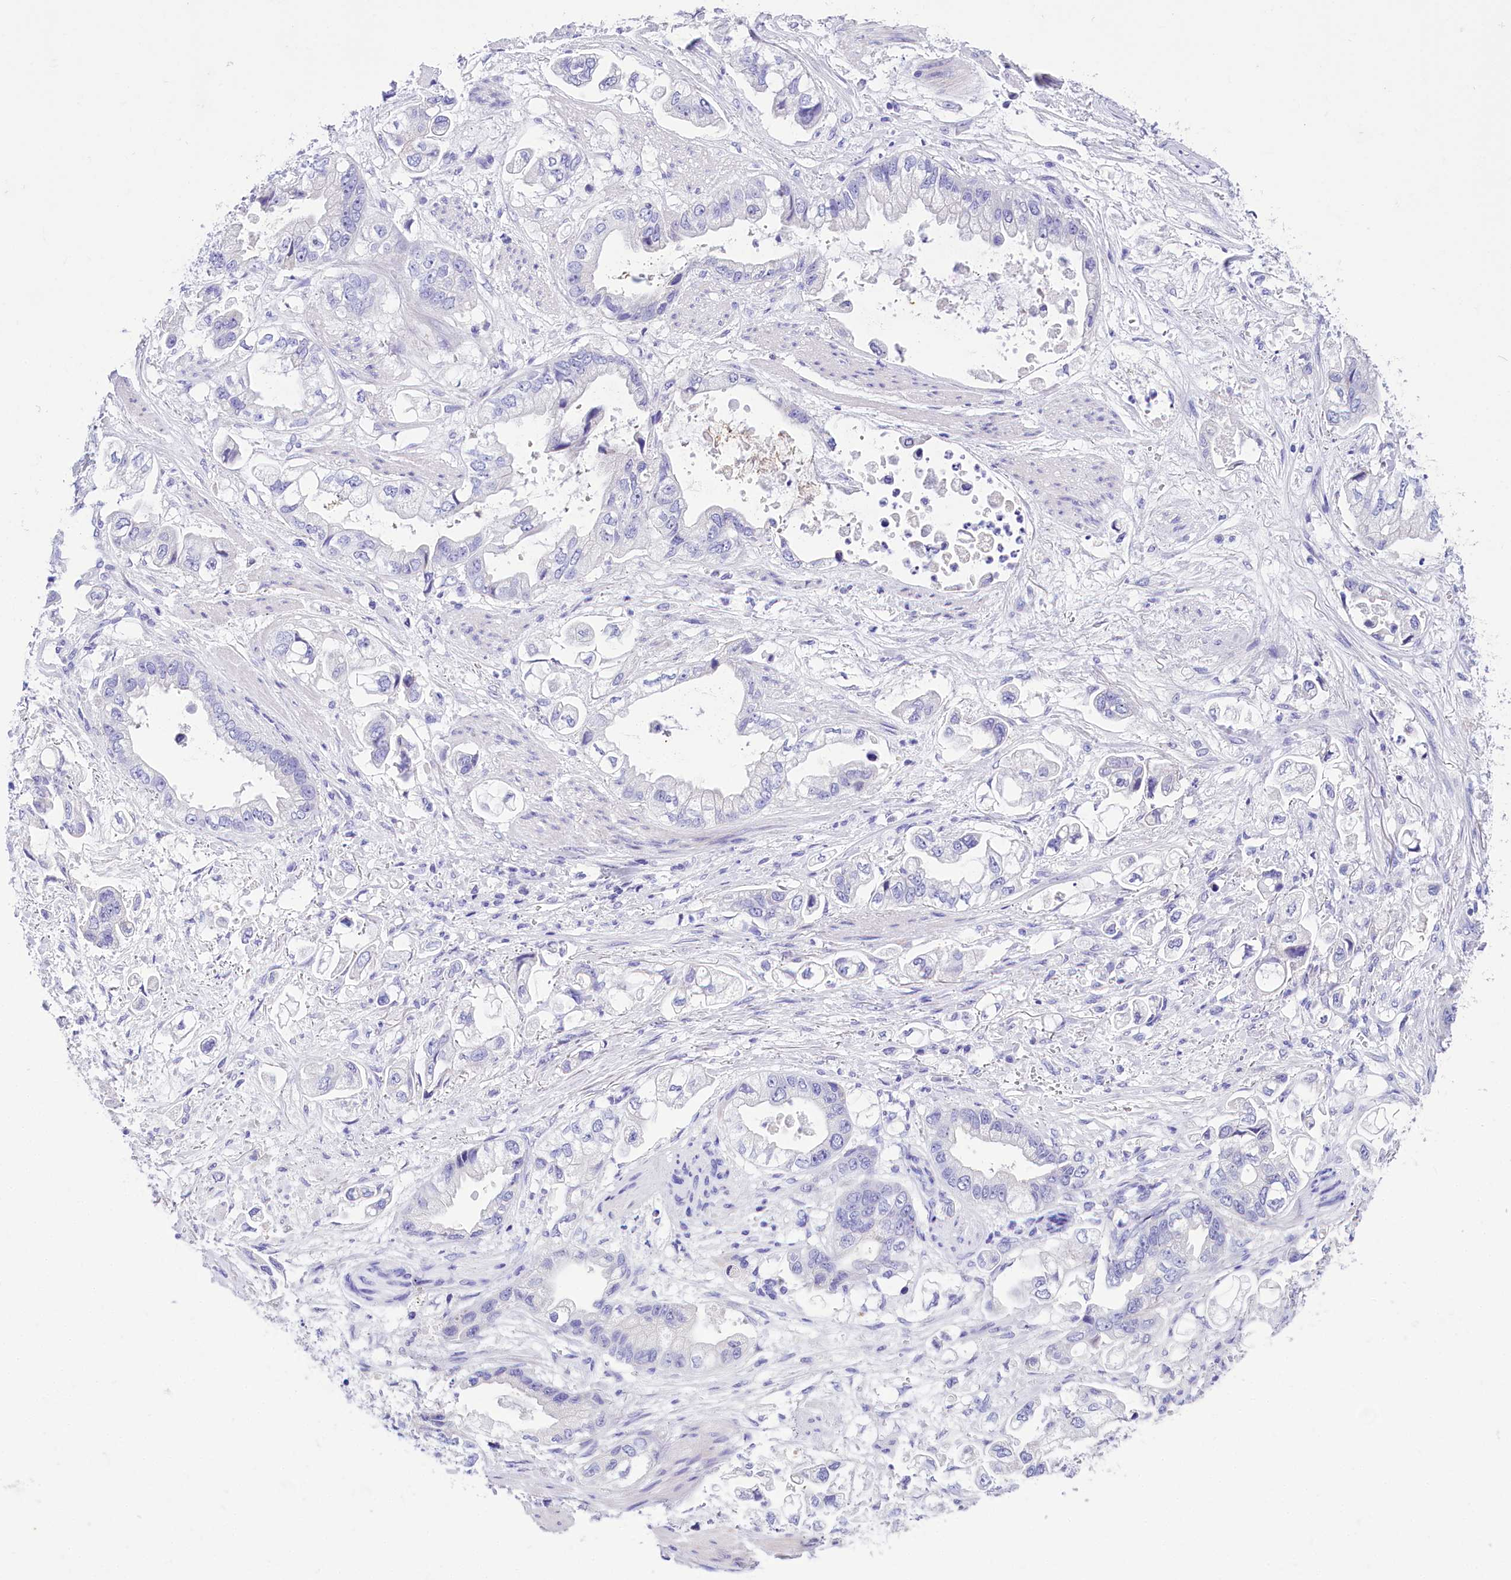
{"staining": {"intensity": "negative", "quantity": "none", "location": "none"}, "tissue": "stomach cancer", "cell_type": "Tumor cells", "image_type": "cancer", "snomed": [{"axis": "morphology", "description": "Adenocarcinoma, NOS"}, {"axis": "topography", "description": "Stomach"}], "caption": "Stomach adenocarcinoma was stained to show a protein in brown. There is no significant positivity in tumor cells.", "gene": "TTC36", "patient": {"sex": "male", "age": 62}}